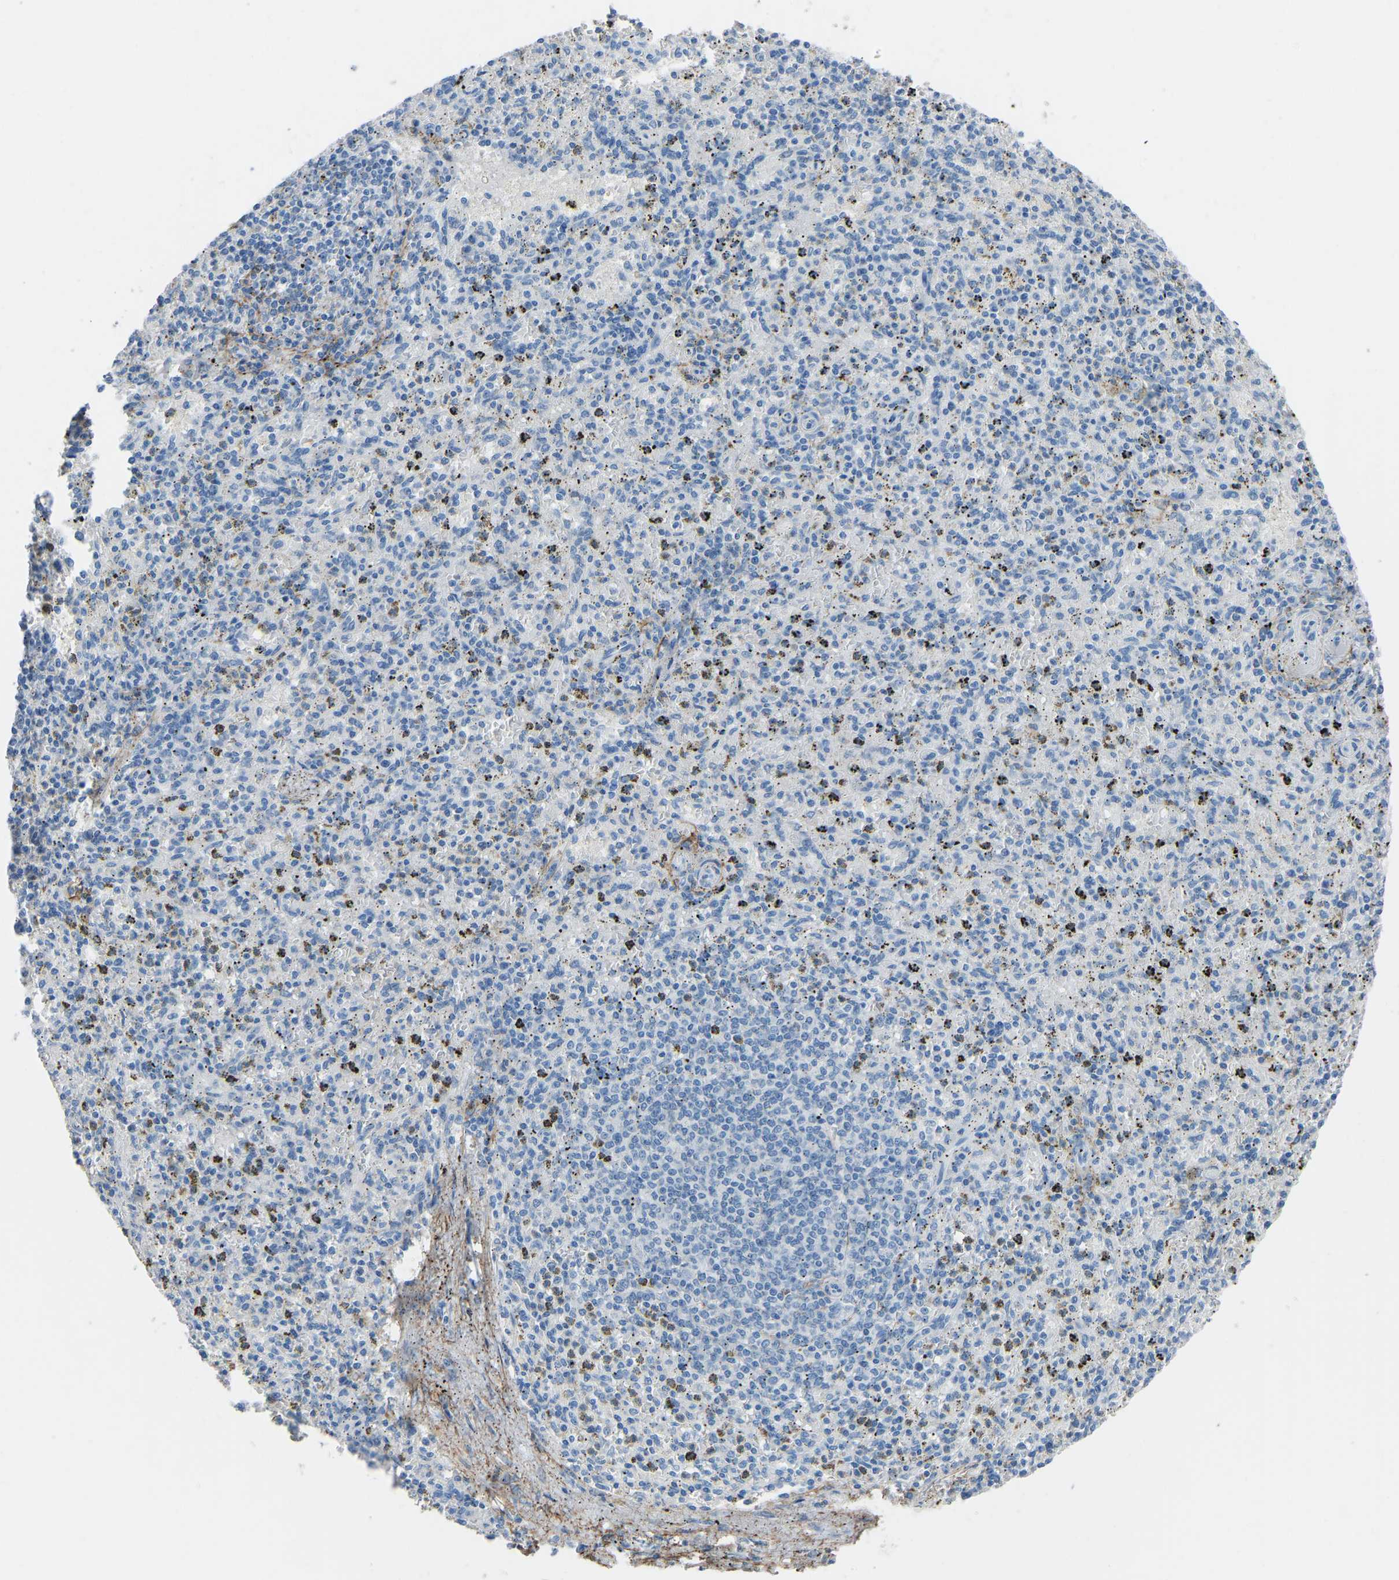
{"staining": {"intensity": "negative", "quantity": "none", "location": "none"}, "tissue": "spleen", "cell_type": "Cells in red pulp", "image_type": "normal", "snomed": [{"axis": "morphology", "description": "Normal tissue, NOS"}, {"axis": "topography", "description": "Spleen"}], "caption": "IHC of normal human spleen reveals no positivity in cells in red pulp.", "gene": "MYH10", "patient": {"sex": "male", "age": 72}}